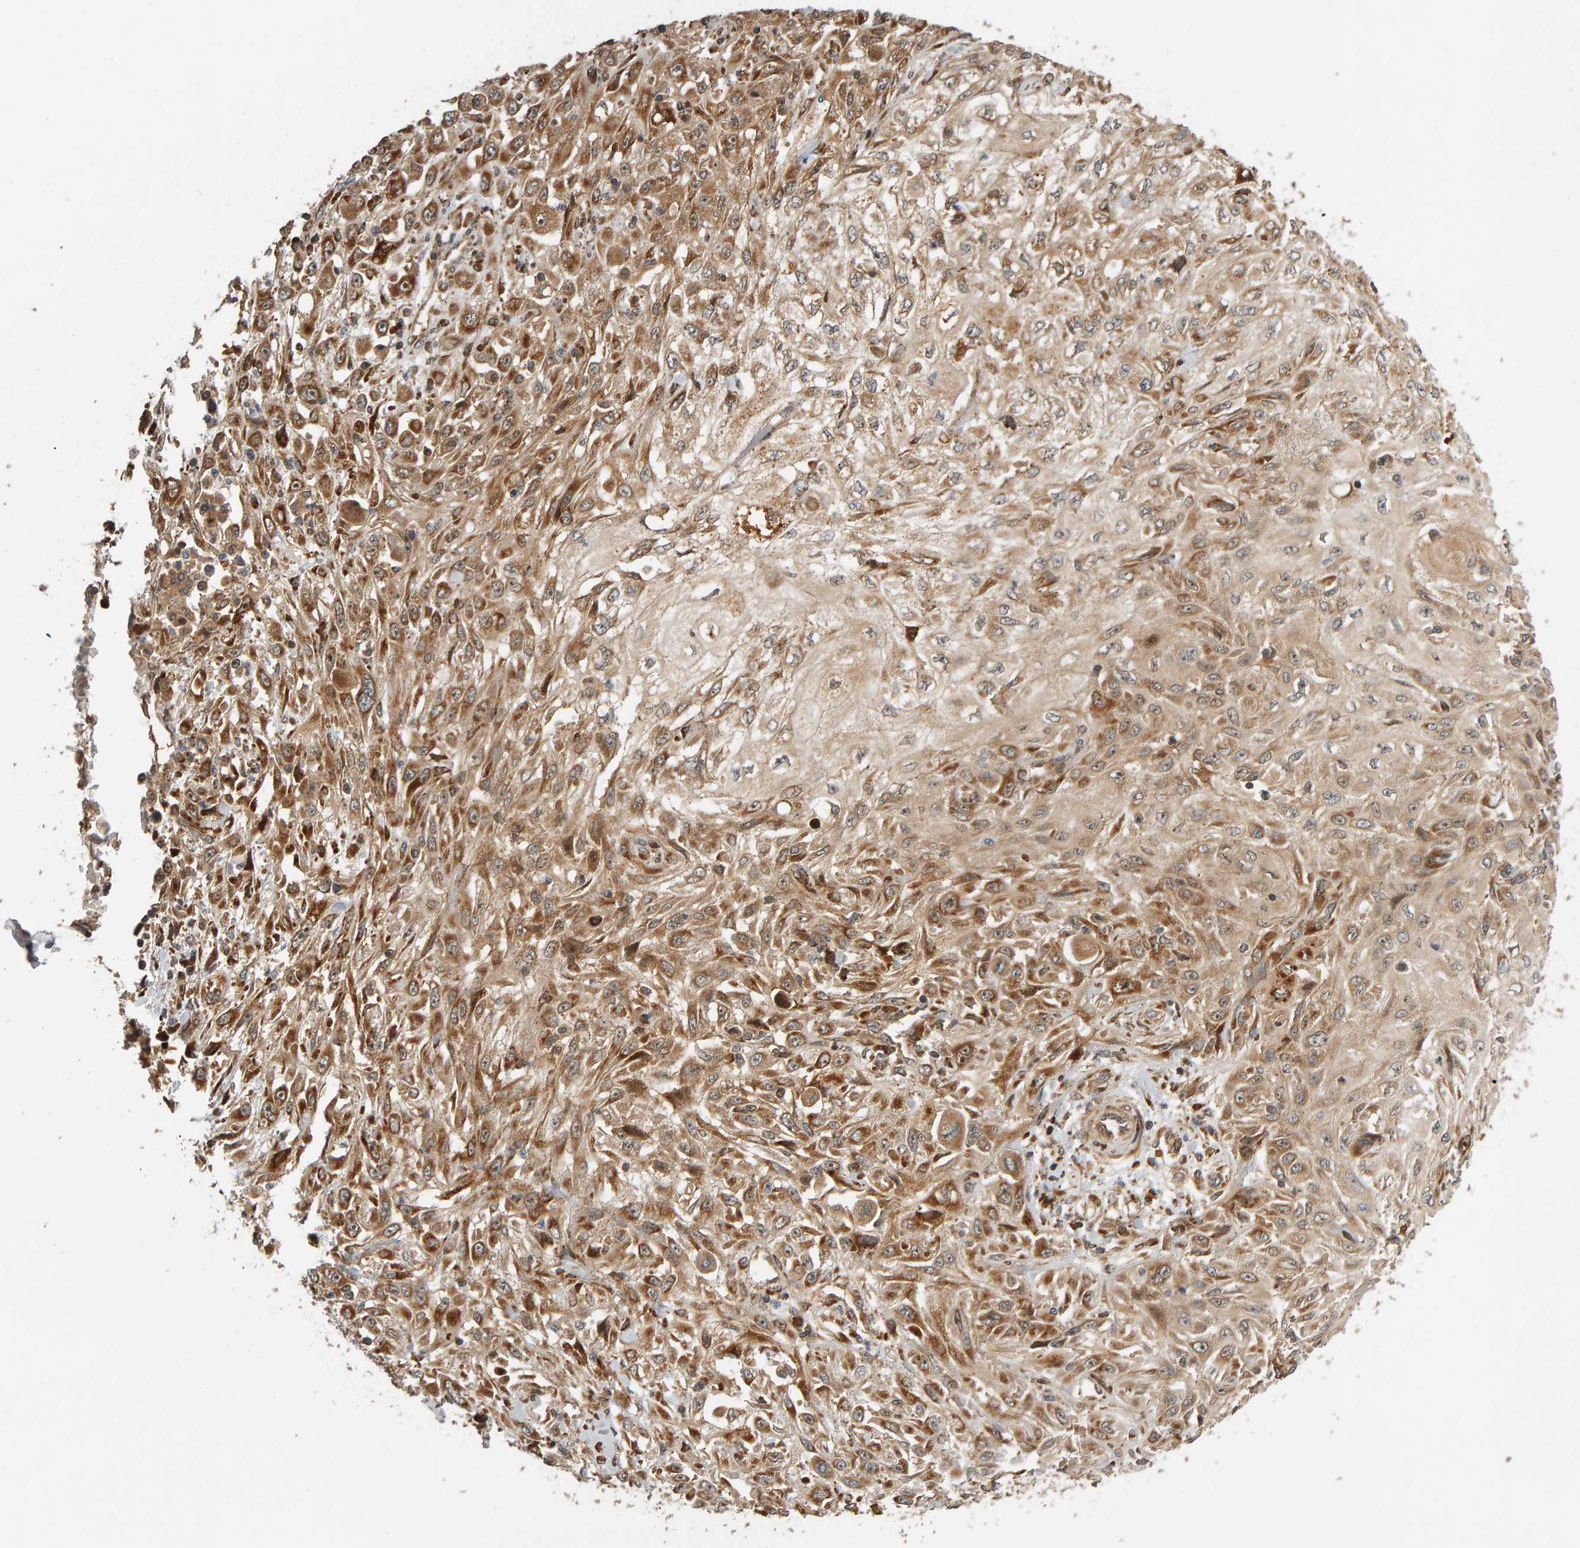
{"staining": {"intensity": "moderate", "quantity": ">75%", "location": "cytoplasmic/membranous"}, "tissue": "skin cancer", "cell_type": "Tumor cells", "image_type": "cancer", "snomed": [{"axis": "morphology", "description": "Squamous cell carcinoma, NOS"}, {"axis": "morphology", "description": "Squamous cell carcinoma, metastatic, NOS"}, {"axis": "topography", "description": "Skin"}, {"axis": "topography", "description": "Lymph node"}], "caption": "About >75% of tumor cells in human skin cancer reveal moderate cytoplasmic/membranous protein expression as visualized by brown immunohistochemical staining.", "gene": "ZFAND1", "patient": {"sex": "male", "age": 75}}